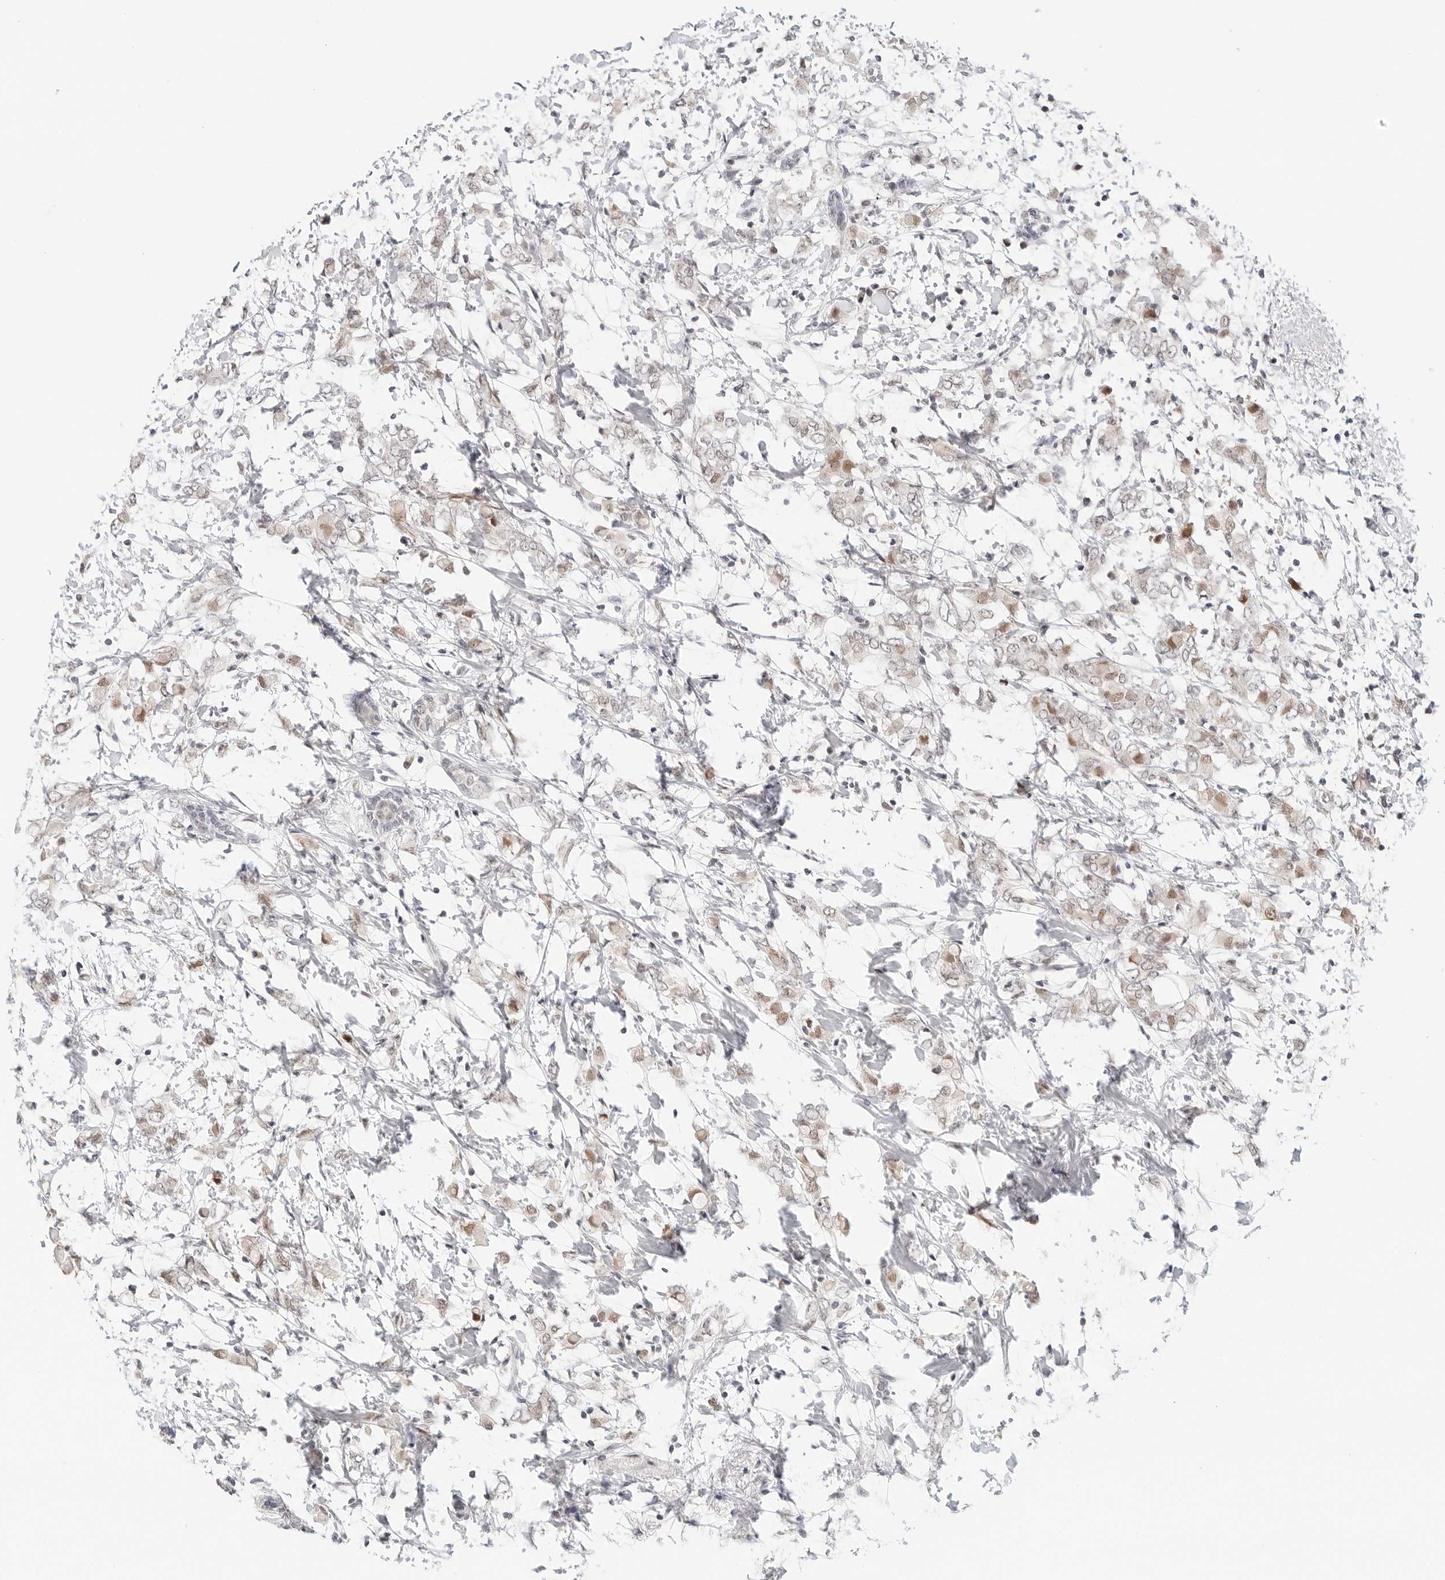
{"staining": {"intensity": "weak", "quantity": ">75%", "location": "cytoplasmic/membranous,nuclear"}, "tissue": "breast cancer", "cell_type": "Tumor cells", "image_type": "cancer", "snomed": [{"axis": "morphology", "description": "Normal tissue, NOS"}, {"axis": "morphology", "description": "Lobular carcinoma"}, {"axis": "topography", "description": "Breast"}], "caption": "Protein expression by IHC shows weak cytoplasmic/membranous and nuclear positivity in about >75% of tumor cells in breast lobular carcinoma.", "gene": "TSEN2", "patient": {"sex": "female", "age": 47}}